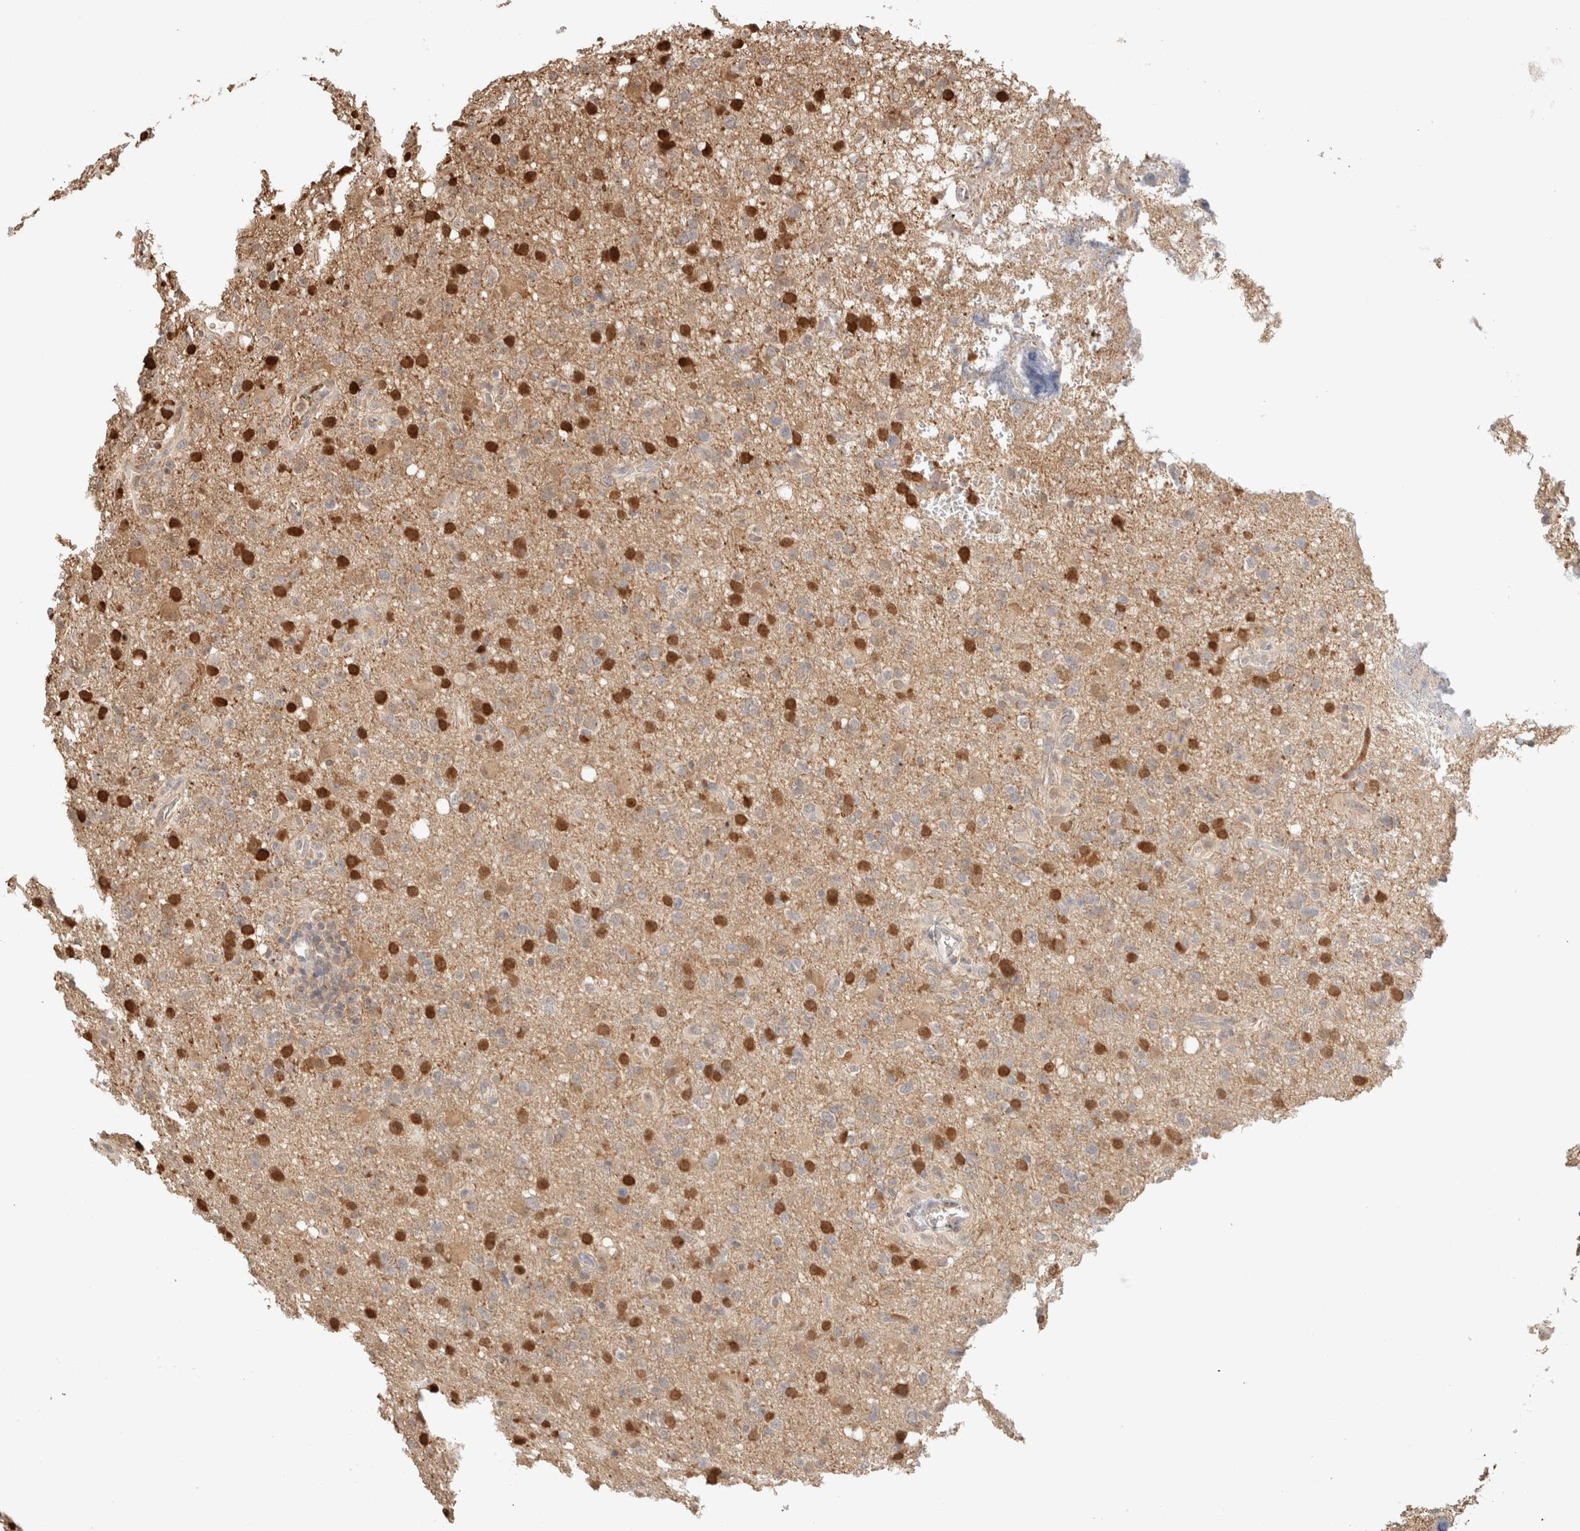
{"staining": {"intensity": "negative", "quantity": "none", "location": "none"}, "tissue": "glioma", "cell_type": "Tumor cells", "image_type": "cancer", "snomed": [{"axis": "morphology", "description": "Glioma, malignant, High grade"}, {"axis": "topography", "description": "Brain"}], "caption": "An immunohistochemistry photomicrograph of malignant glioma (high-grade) is shown. There is no staining in tumor cells of malignant glioma (high-grade).", "gene": "CA13", "patient": {"sex": "female", "age": 57}}